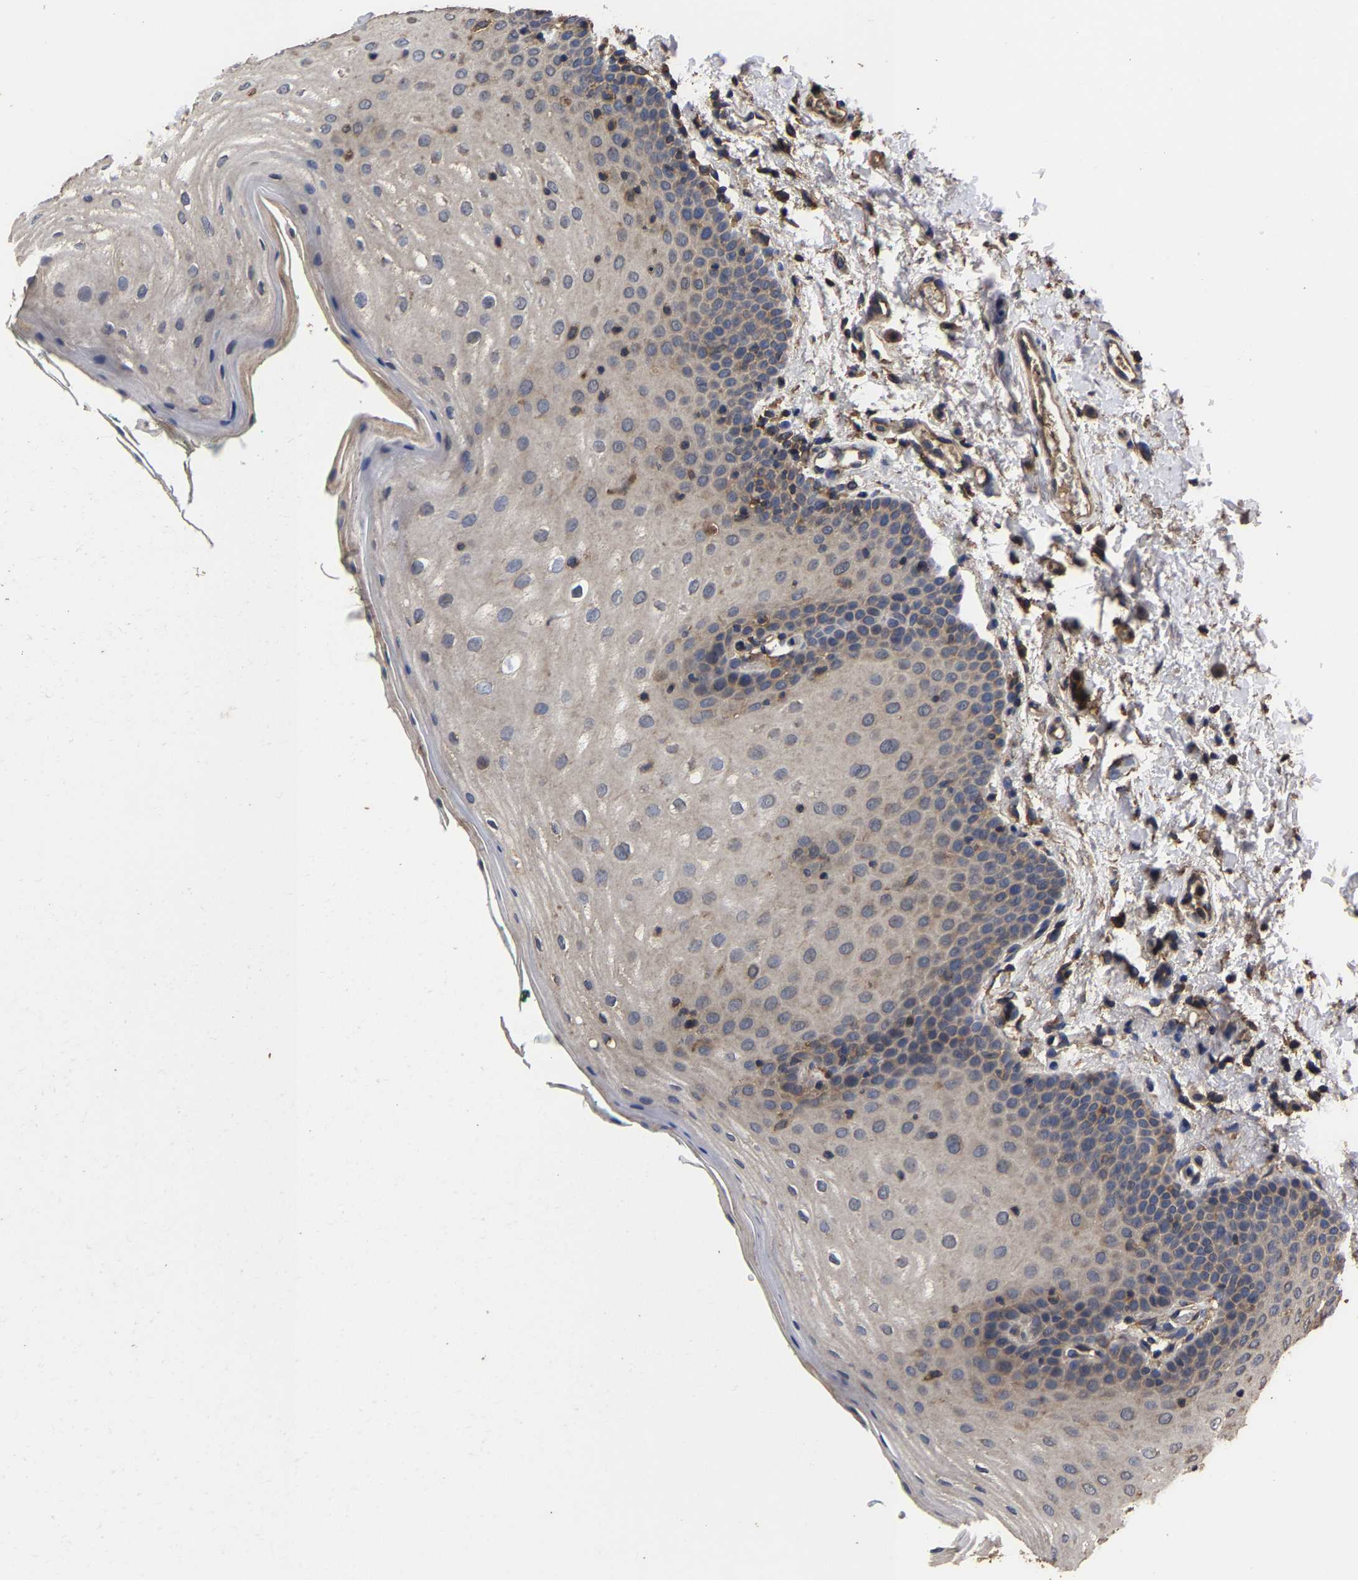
{"staining": {"intensity": "weak", "quantity": "25%-75%", "location": "cytoplasmic/membranous"}, "tissue": "oral mucosa", "cell_type": "Squamous epithelial cells", "image_type": "normal", "snomed": [{"axis": "morphology", "description": "Normal tissue, NOS"}, {"axis": "topography", "description": "Skin"}, {"axis": "topography", "description": "Oral tissue"}], "caption": "Benign oral mucosa shows weak cytoplasmic/membranous expression in about 25%-75% of squamous epithelial cells.", "gene": "ITCH", "patient": {"sex": "male", "age": 84}}